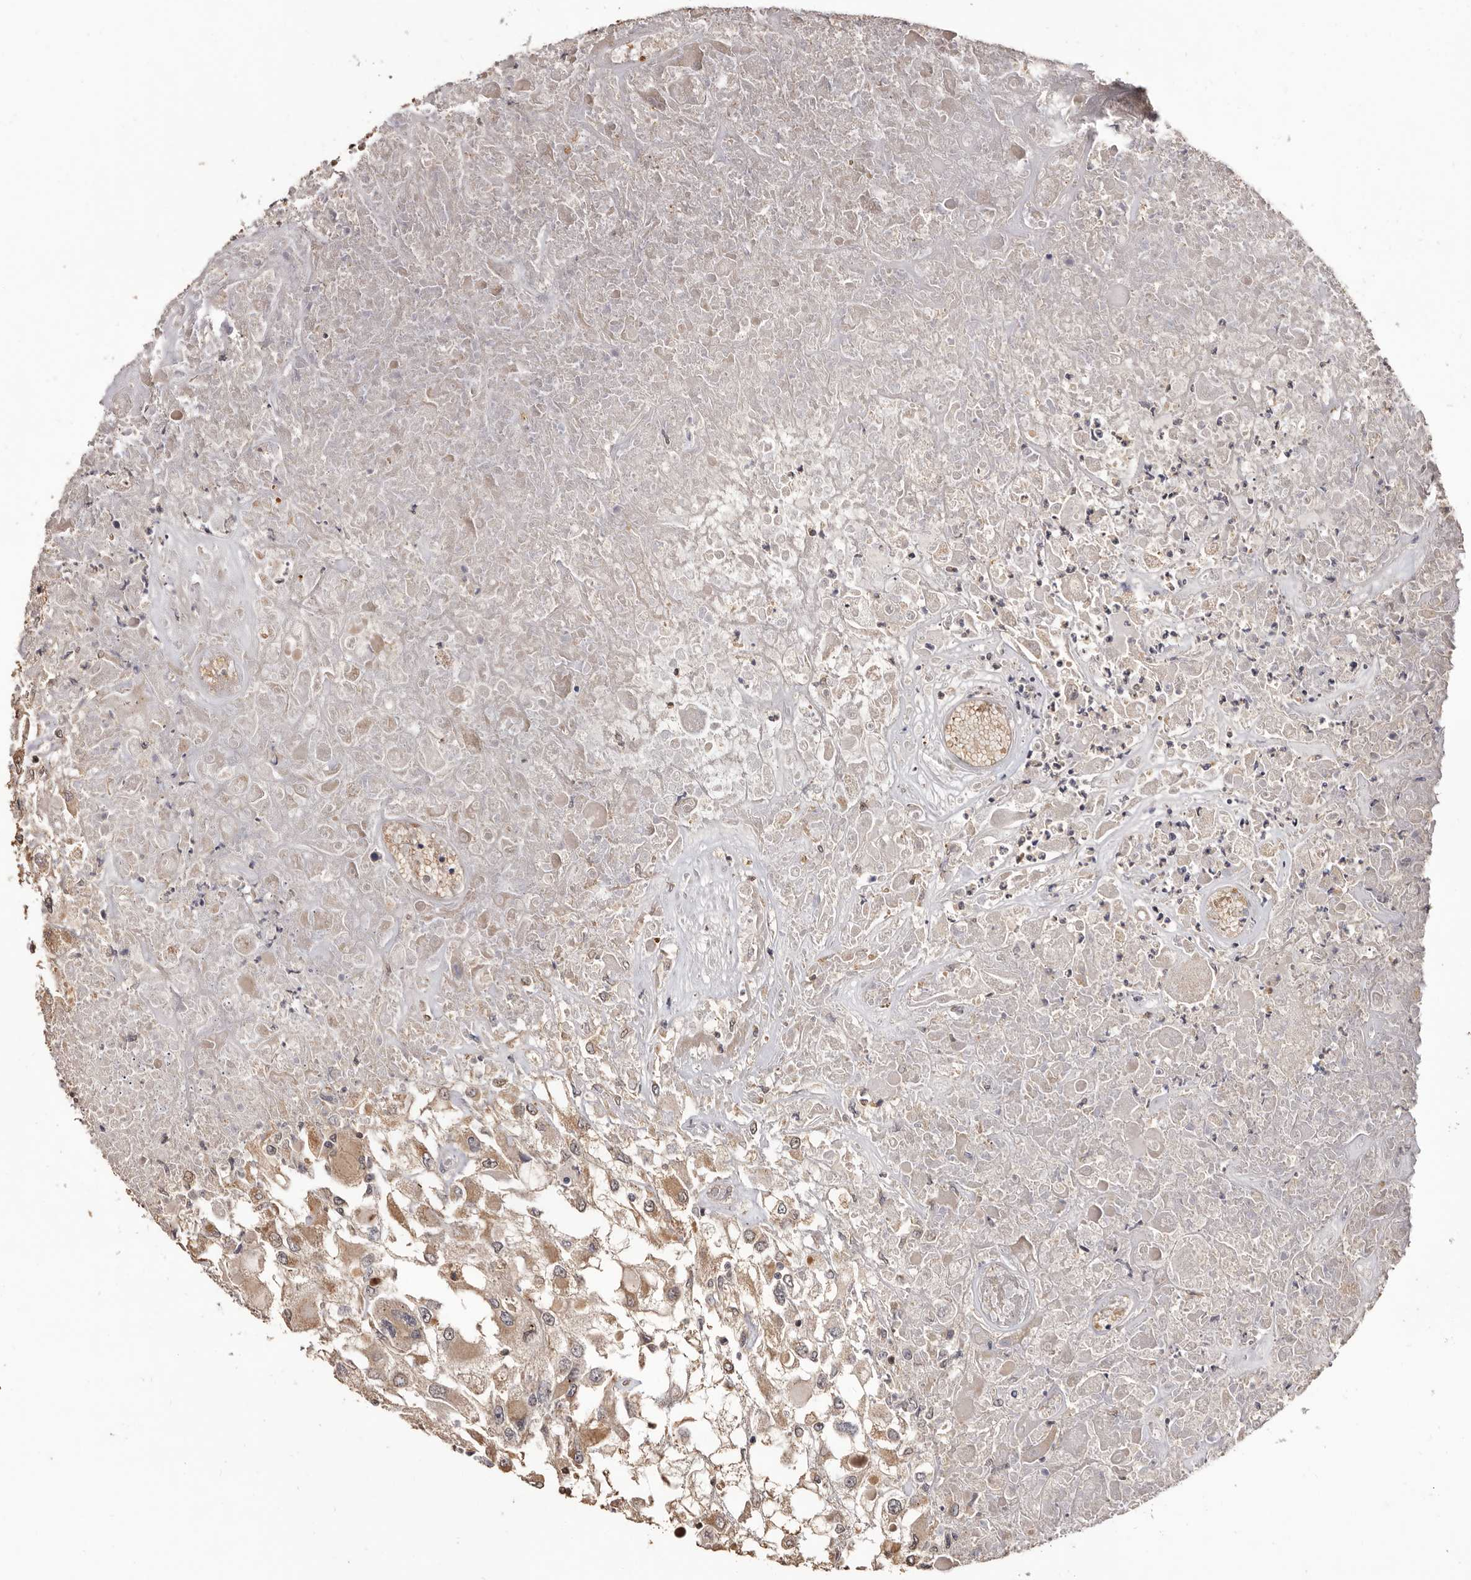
{"staining": {"intensity": "moderate", "quantity": ">75%", "location": "cytoplasmic/membranous"}, "tissue": "renal cancer", "cell_type": "Tumor cells", "image_type": "cancer", "snomed": [{"axis": "morphology", "description": "Adenocarcinoma, NOS"}, {"axis": "topography", "description": "Kidney"}], "caption": "A high-resolution image shows immunohistochemistry (IHC) staining of renal cancer, which displays moderate cytoplasmic/membranous staining in approximately >75% of tumor cells.", "gene": "INAVA", "patient": {"sex": "female", "age": 52}}